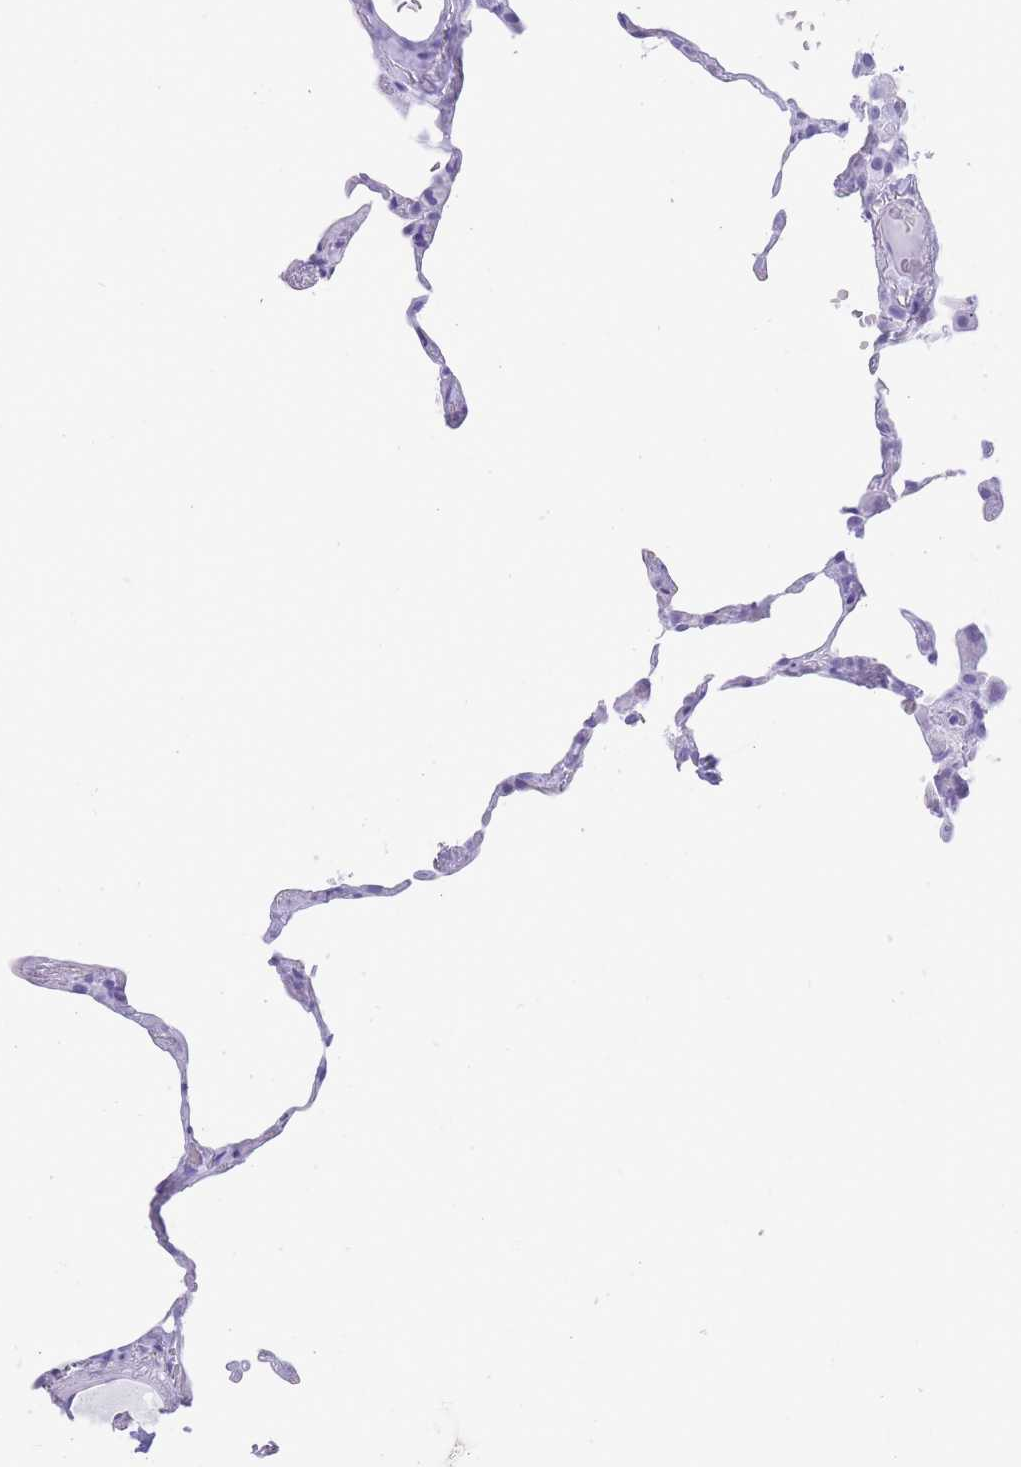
{"staining": {"intensity": "negative", "quantity": "none", "location": "none"}, "tissue": "lung", "cell_type": "Alveolar cells", "image_type": "normal", "snomed": [{"axis": "morphology", "description": "Normal tissue, NOS"}, {"axis": "topography", "description": "Lung"}], "caption": "A micrograph of human lung is negative for staining in alveolar cells. (Immunohistochemistry, brightfield microscopy, high magnification).", "gene": "ELOA2", "patient": {"sex": "female", "age": 57}}